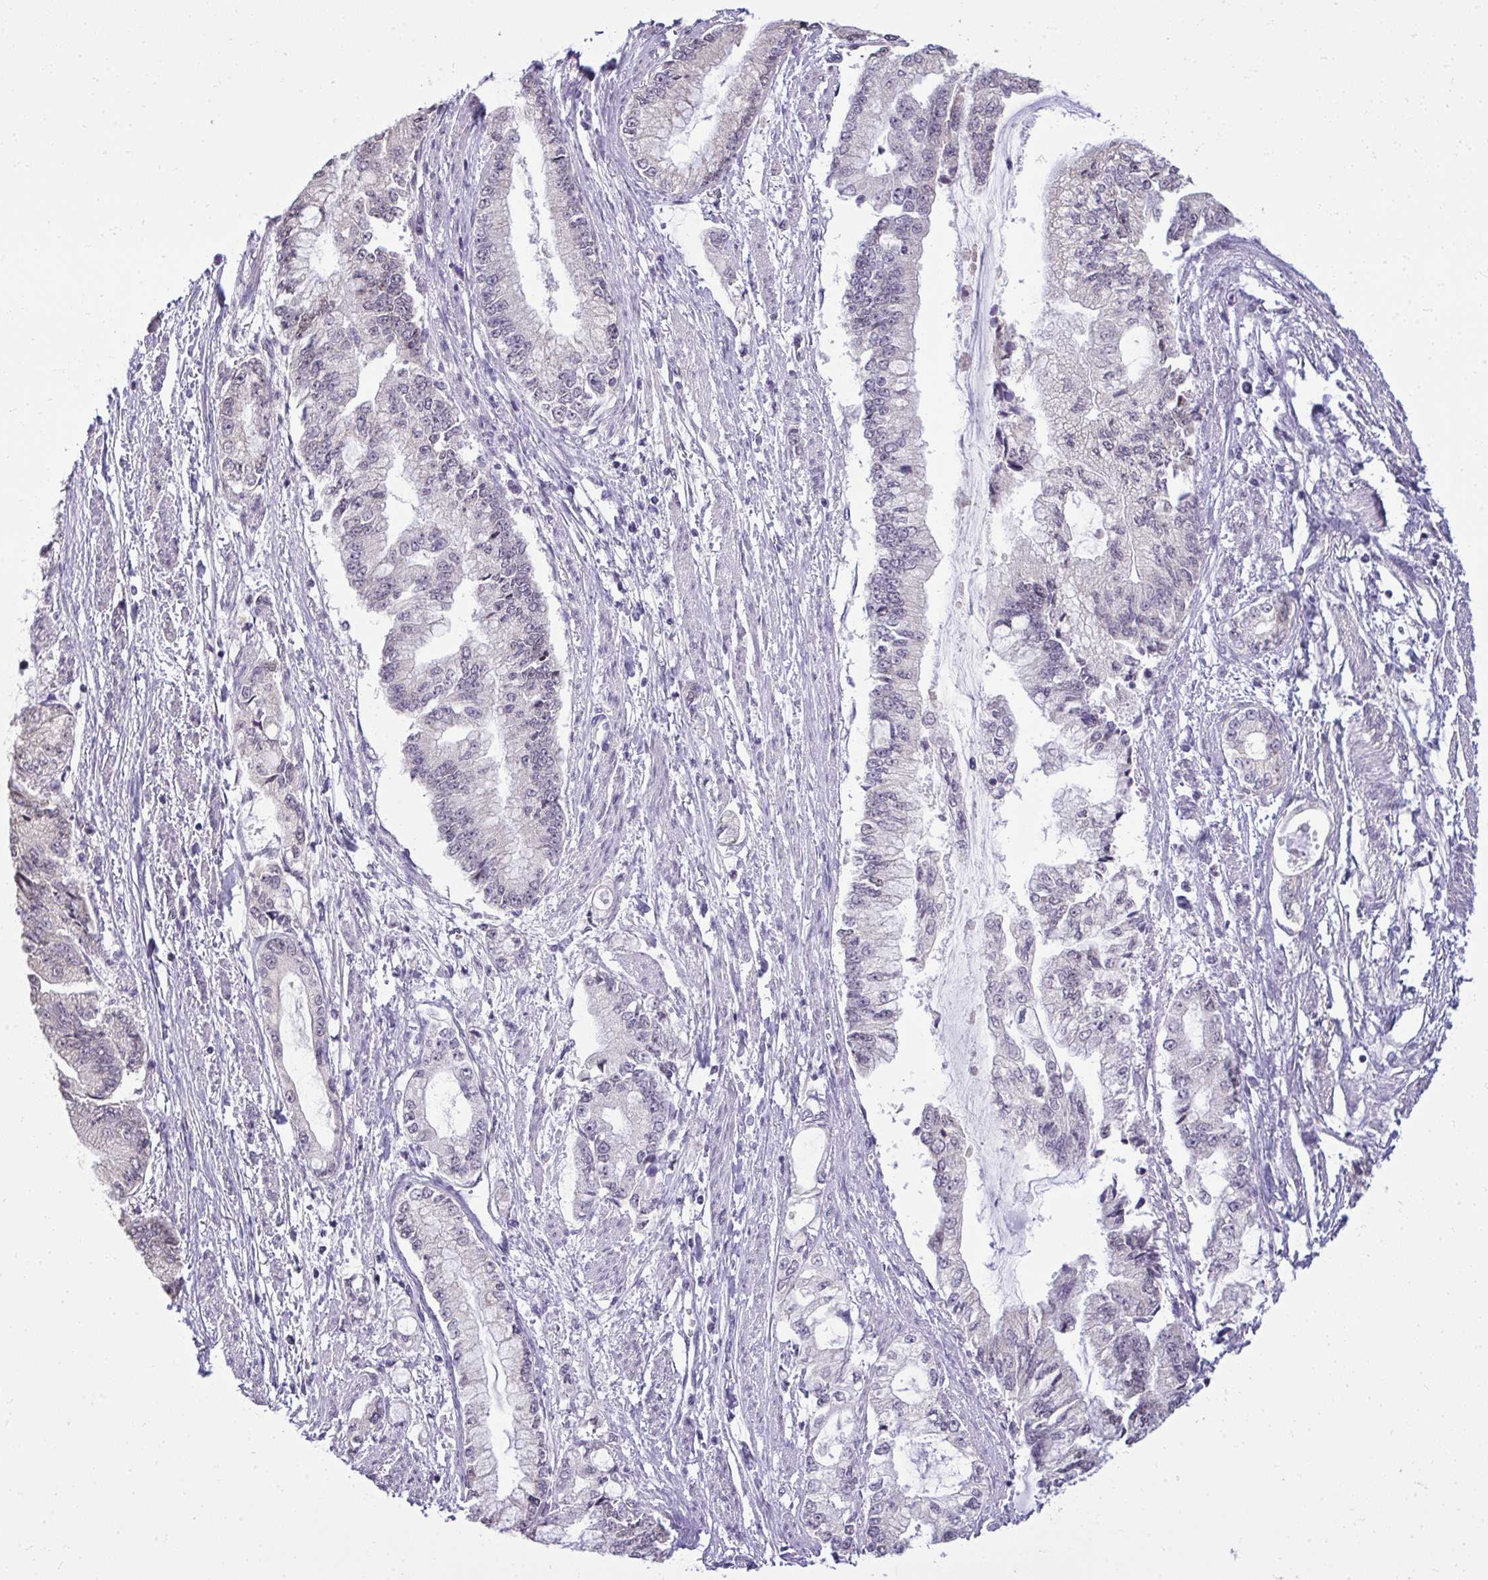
{"staining": {"intensity": "negative", "quantity": "none", "location": "none"}, "tissue": "stomach cancer", "cell_type": "Tumor cells", "image_type": "cancer", "snomed": [{"axis": "morphology", "description": "Adenocarcinoma, NOS"}, {"axis": "topography", "description": "Stomach, upper"}], "caption": "This is a photomicrograph of immunohistochemistry (IHC) staining of stomach cancer, which shows no positivity in tumor cells.", "gene": "NPPA", "patient": {"sex": "female", "age": 74}}